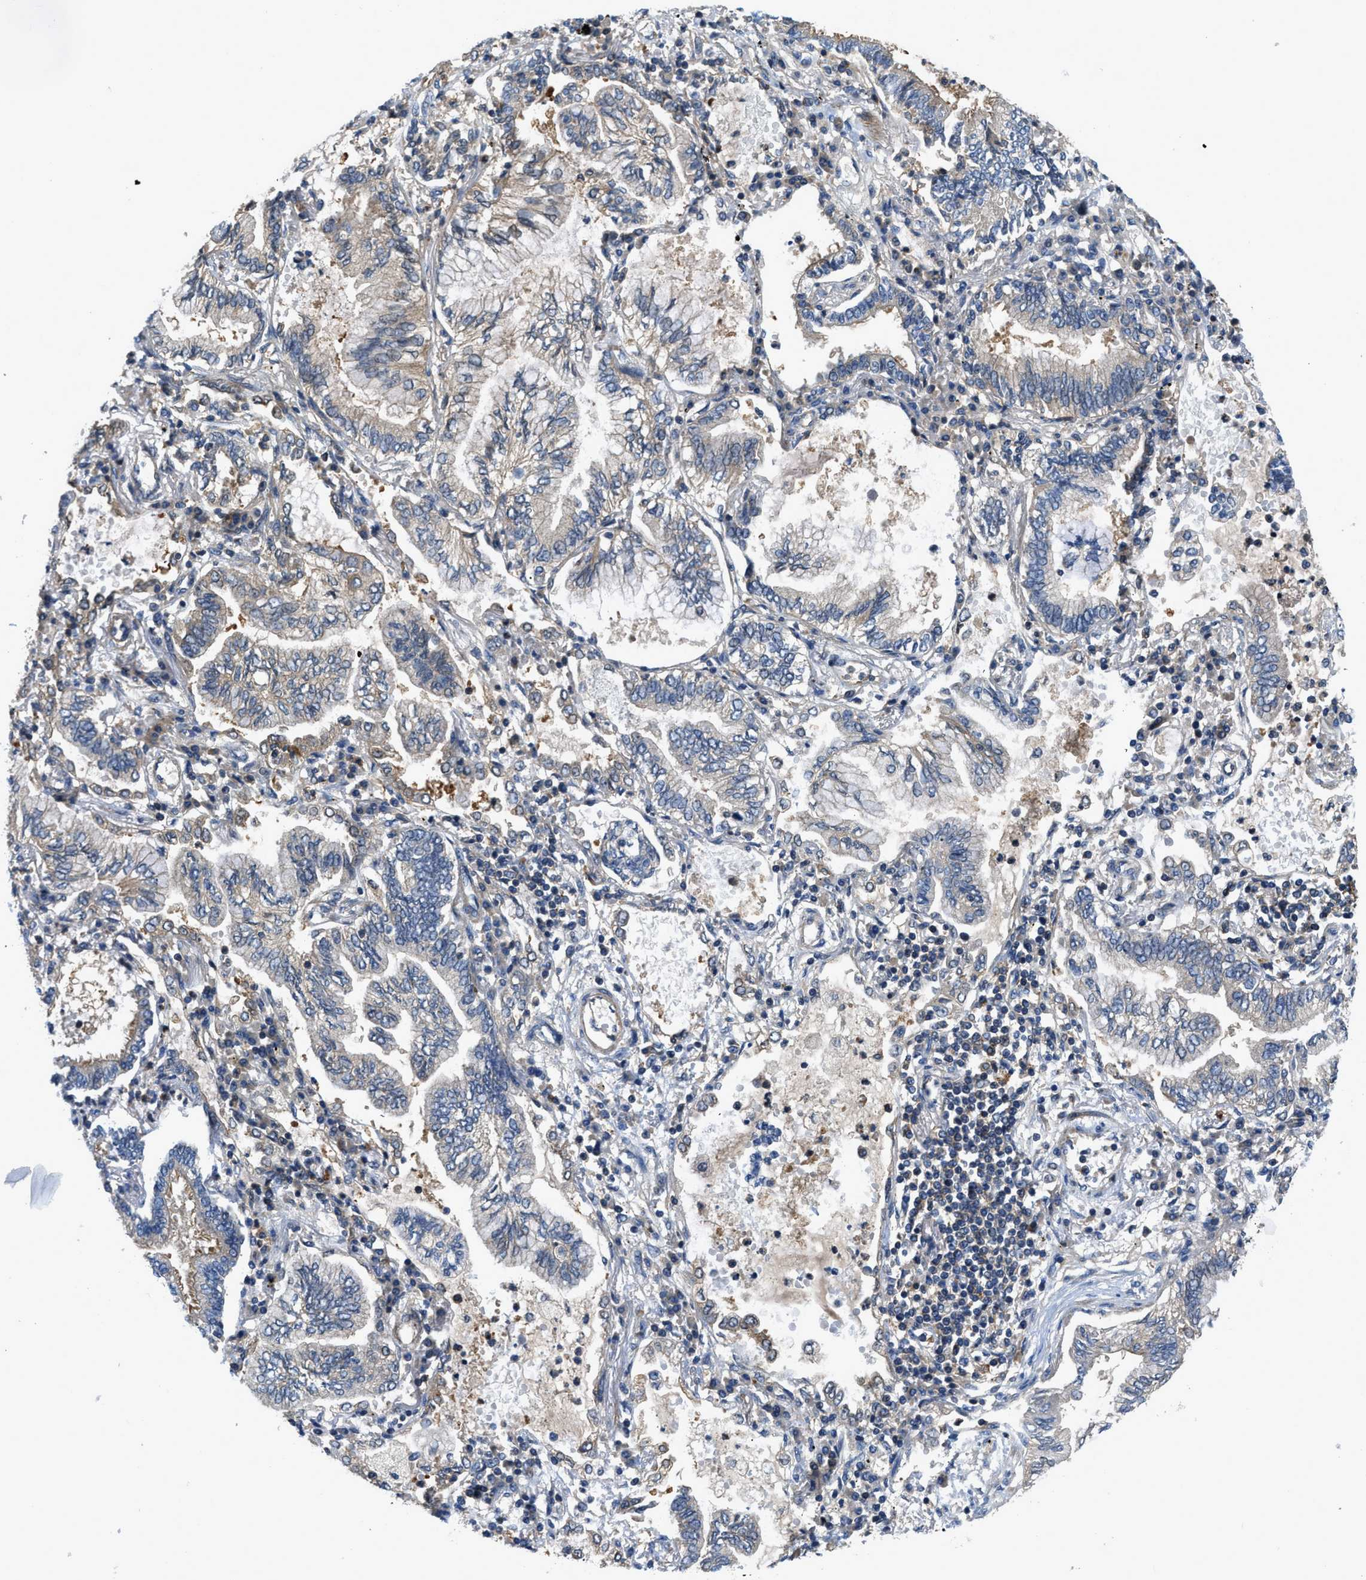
{"staining": {"intensity": "weak", "quantity": "<25%", "location": "cytoplasmic/membranous"}, "tissue": "lung cancer", "cell_type": "Tumor cells", "image_type": "cancer", "snomed": [{"axis": "morphology", "description": "Normal tissue, NOS"}, {"axis": "morphology", "description": "Adenocarcinoma, NOS"}, {"axis": "topography", "description": "Bronchus"}, {"axis": "topography", "description": "Lung"}], "caption": "This is an immunohistochemistry (IHC) image of lung adenocarcinoma. There is no expression in tumor cells.", "gene": "GPR31", "patient": {"sex": "female", "age": 70}}